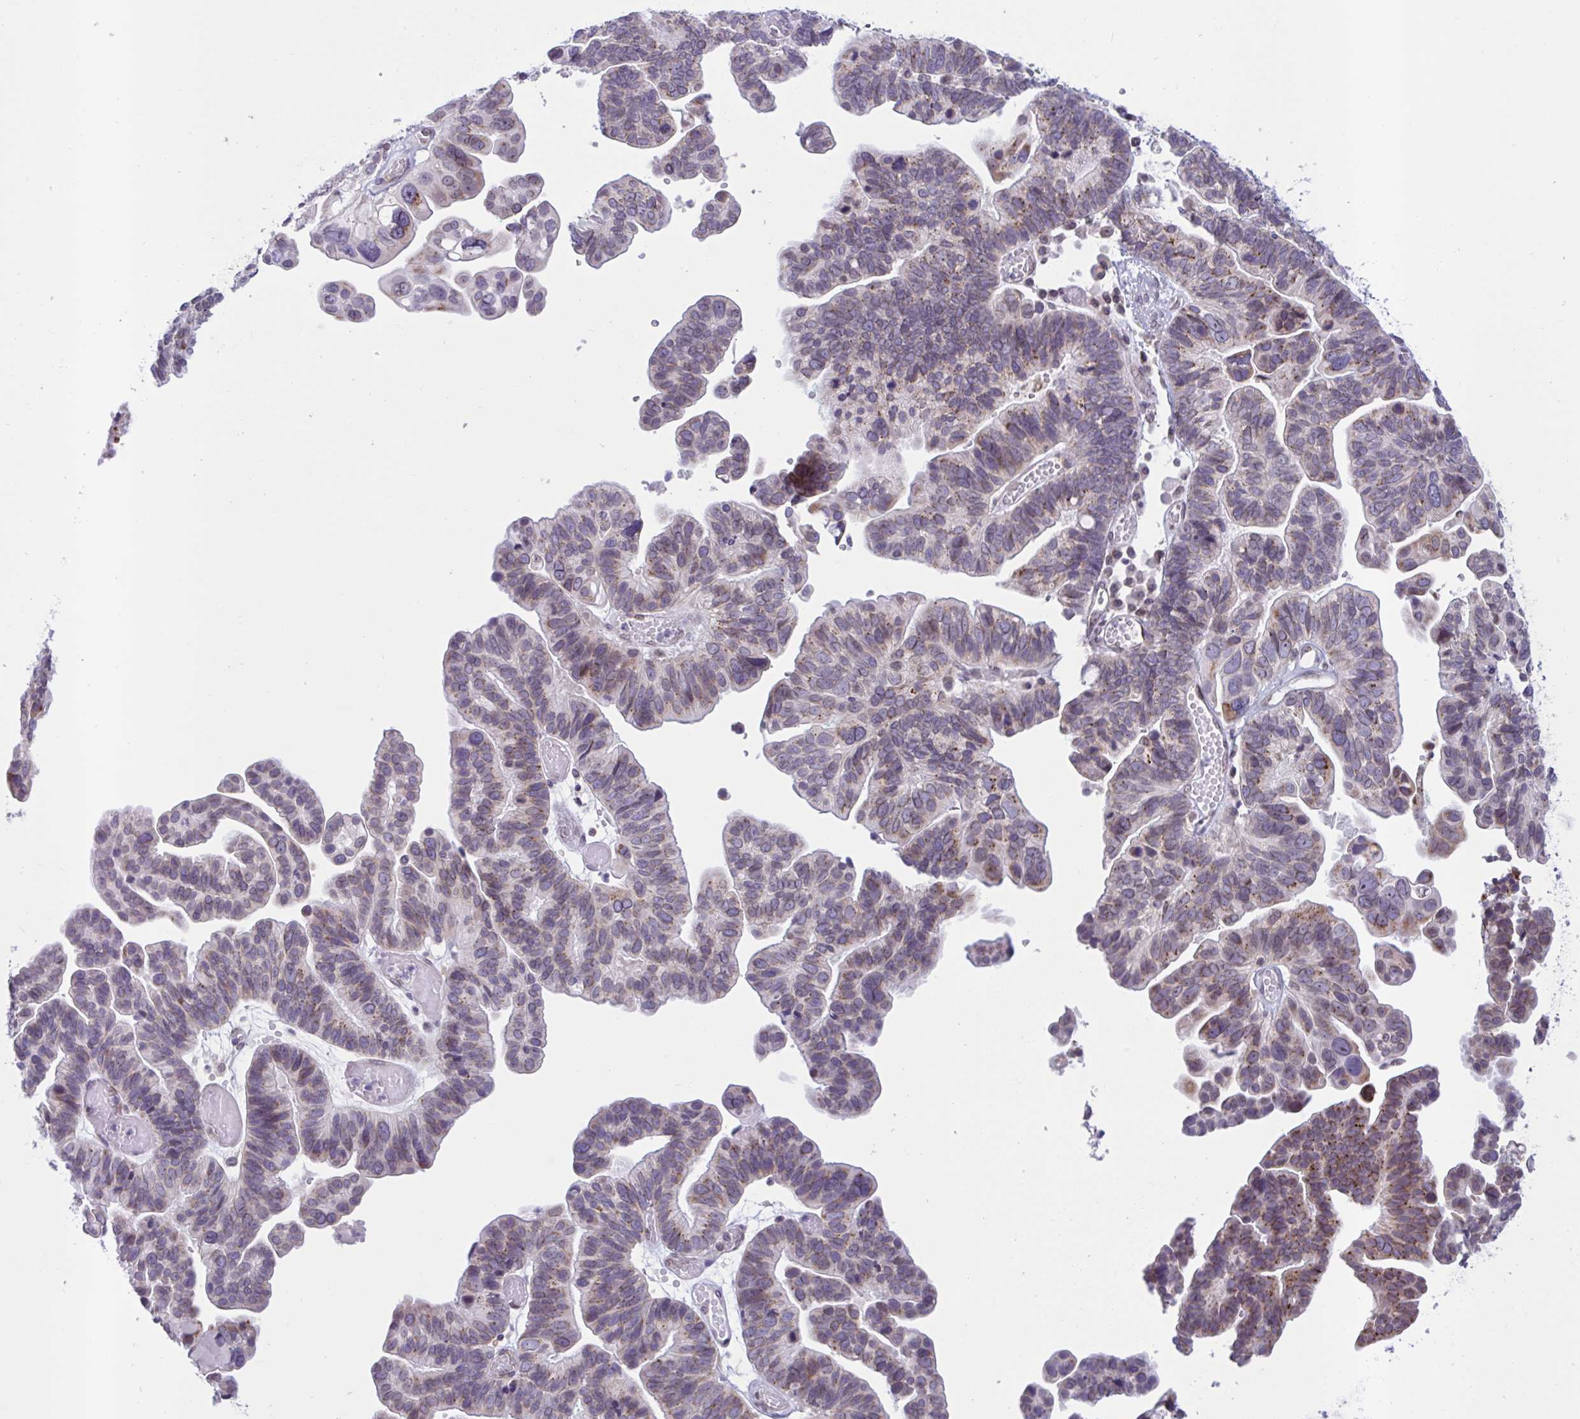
{"staining": {"intensity": "moderate", "quantity": "25%-75%", "location": "cytoplasmic/membranous"}, "tissue": "ovarian cancer", "cell_type": "Tumor cells", "image_type": "cancer", "snomed": [{"axis": "morphology", "description": "Cystadenocarcinoma, serous, NOS"}, {"axis": "topography", "description": "Ovary"}], "caption": "Immunohistochemical staining of human ovarian serous cystadenocarcinoma displays moderate cytoplasmic/membranous protein staining in approximately 25%-75% of tumor cells.", "gene": "DOCK11", "patient": {"sex": "female", "age": 56}}